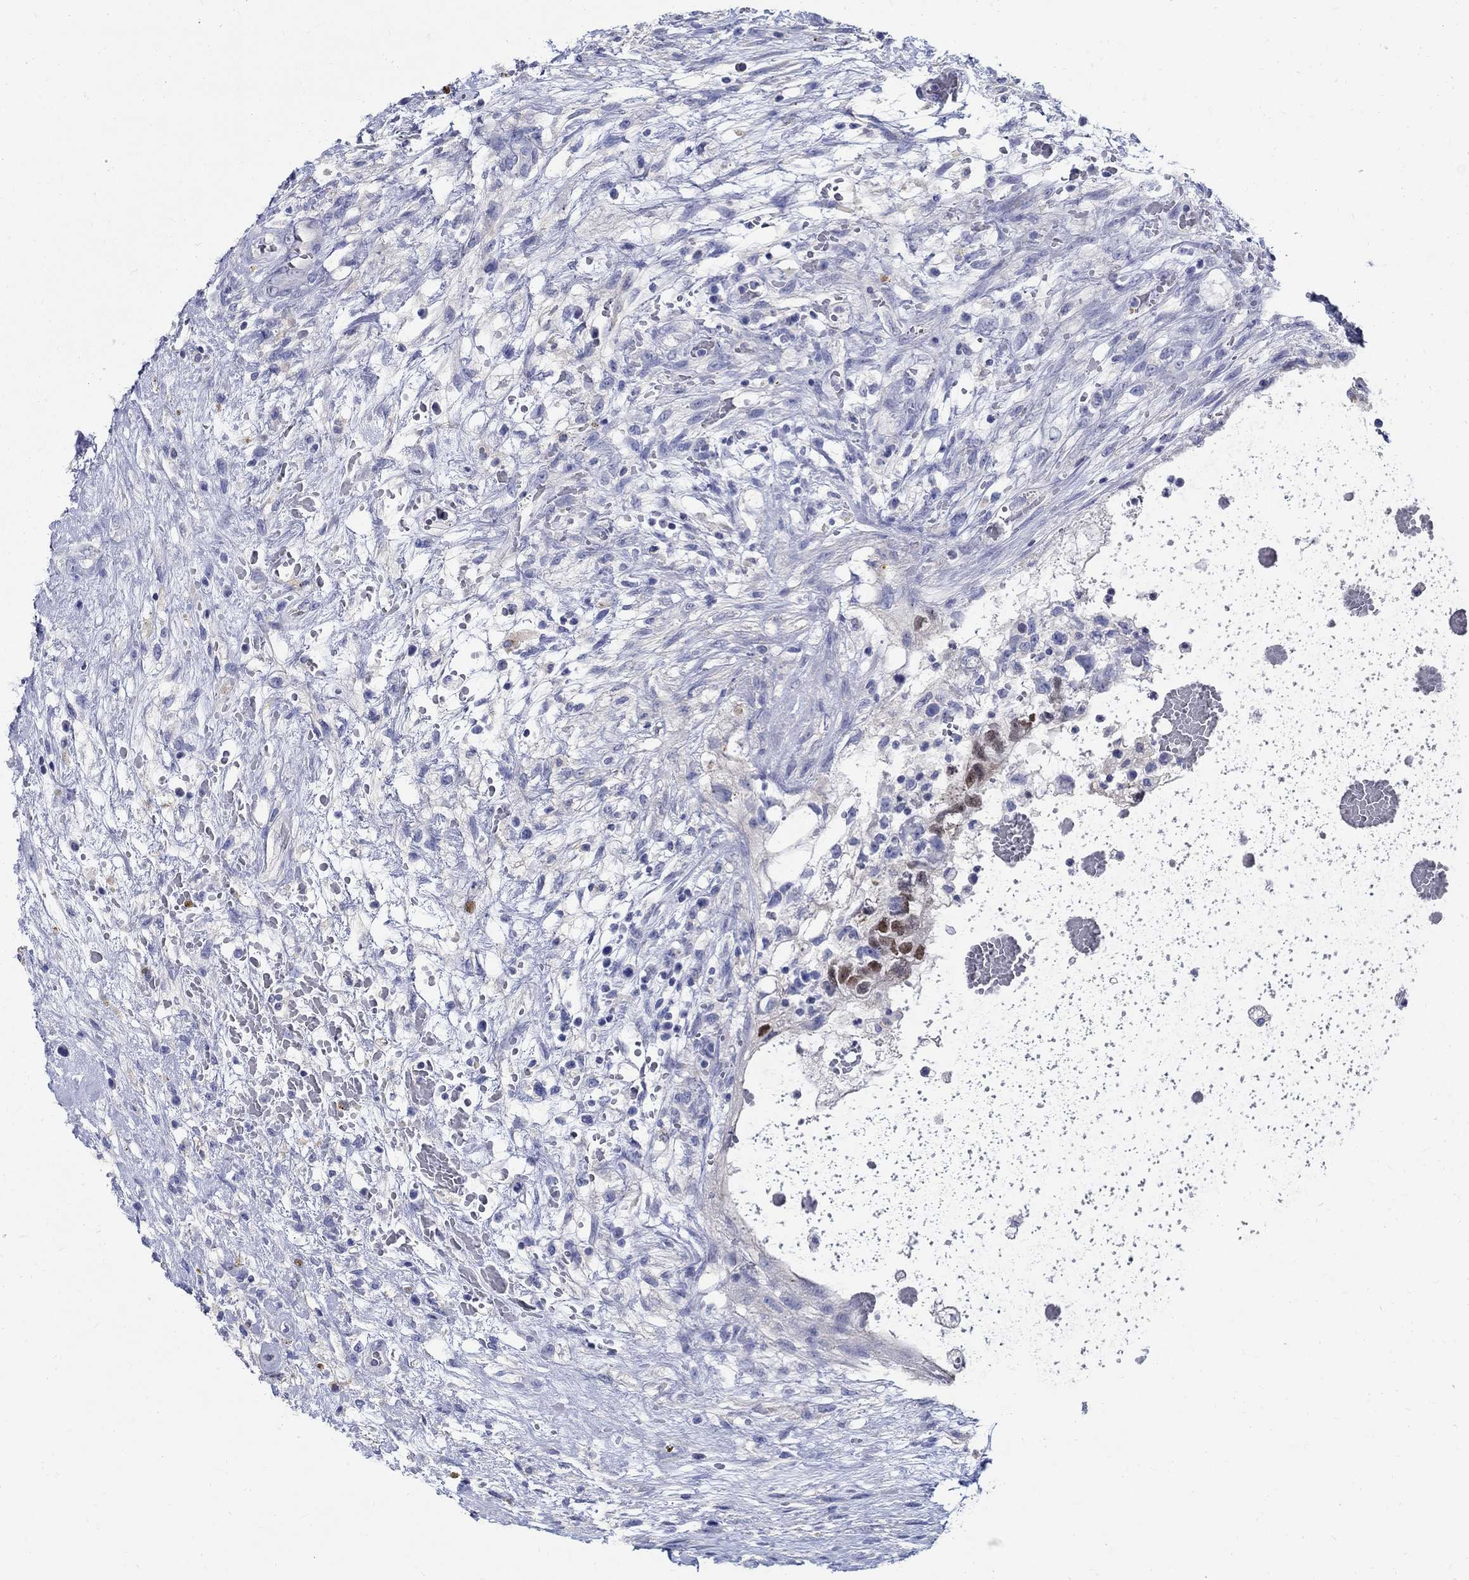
{"staining": {"intensity": "strong", "quantity": "<25%", "location": "nuclear"}, "tissue": "testis cancer", "cell_type": "Tumor cells", "image_type": "cancer", "snomed": [{"axis": "morphology", "description": "Normal tissue, NOS"}, {"axis": "morphology", "description": "Carcinoma, Embryonal, NOS"}, {"axis": "topography", "description": "Testis"}, {"axis": "topography", "description": "Epididymis"}], "caption": "Immunohistochemistry (IHC) of human testis embryonal carcinoma shows medium levels of strong nuclear staining in approximately <25% of tumor cells.", "gene": "SOX2", "patient": {"sex": "male", "age": 32}}